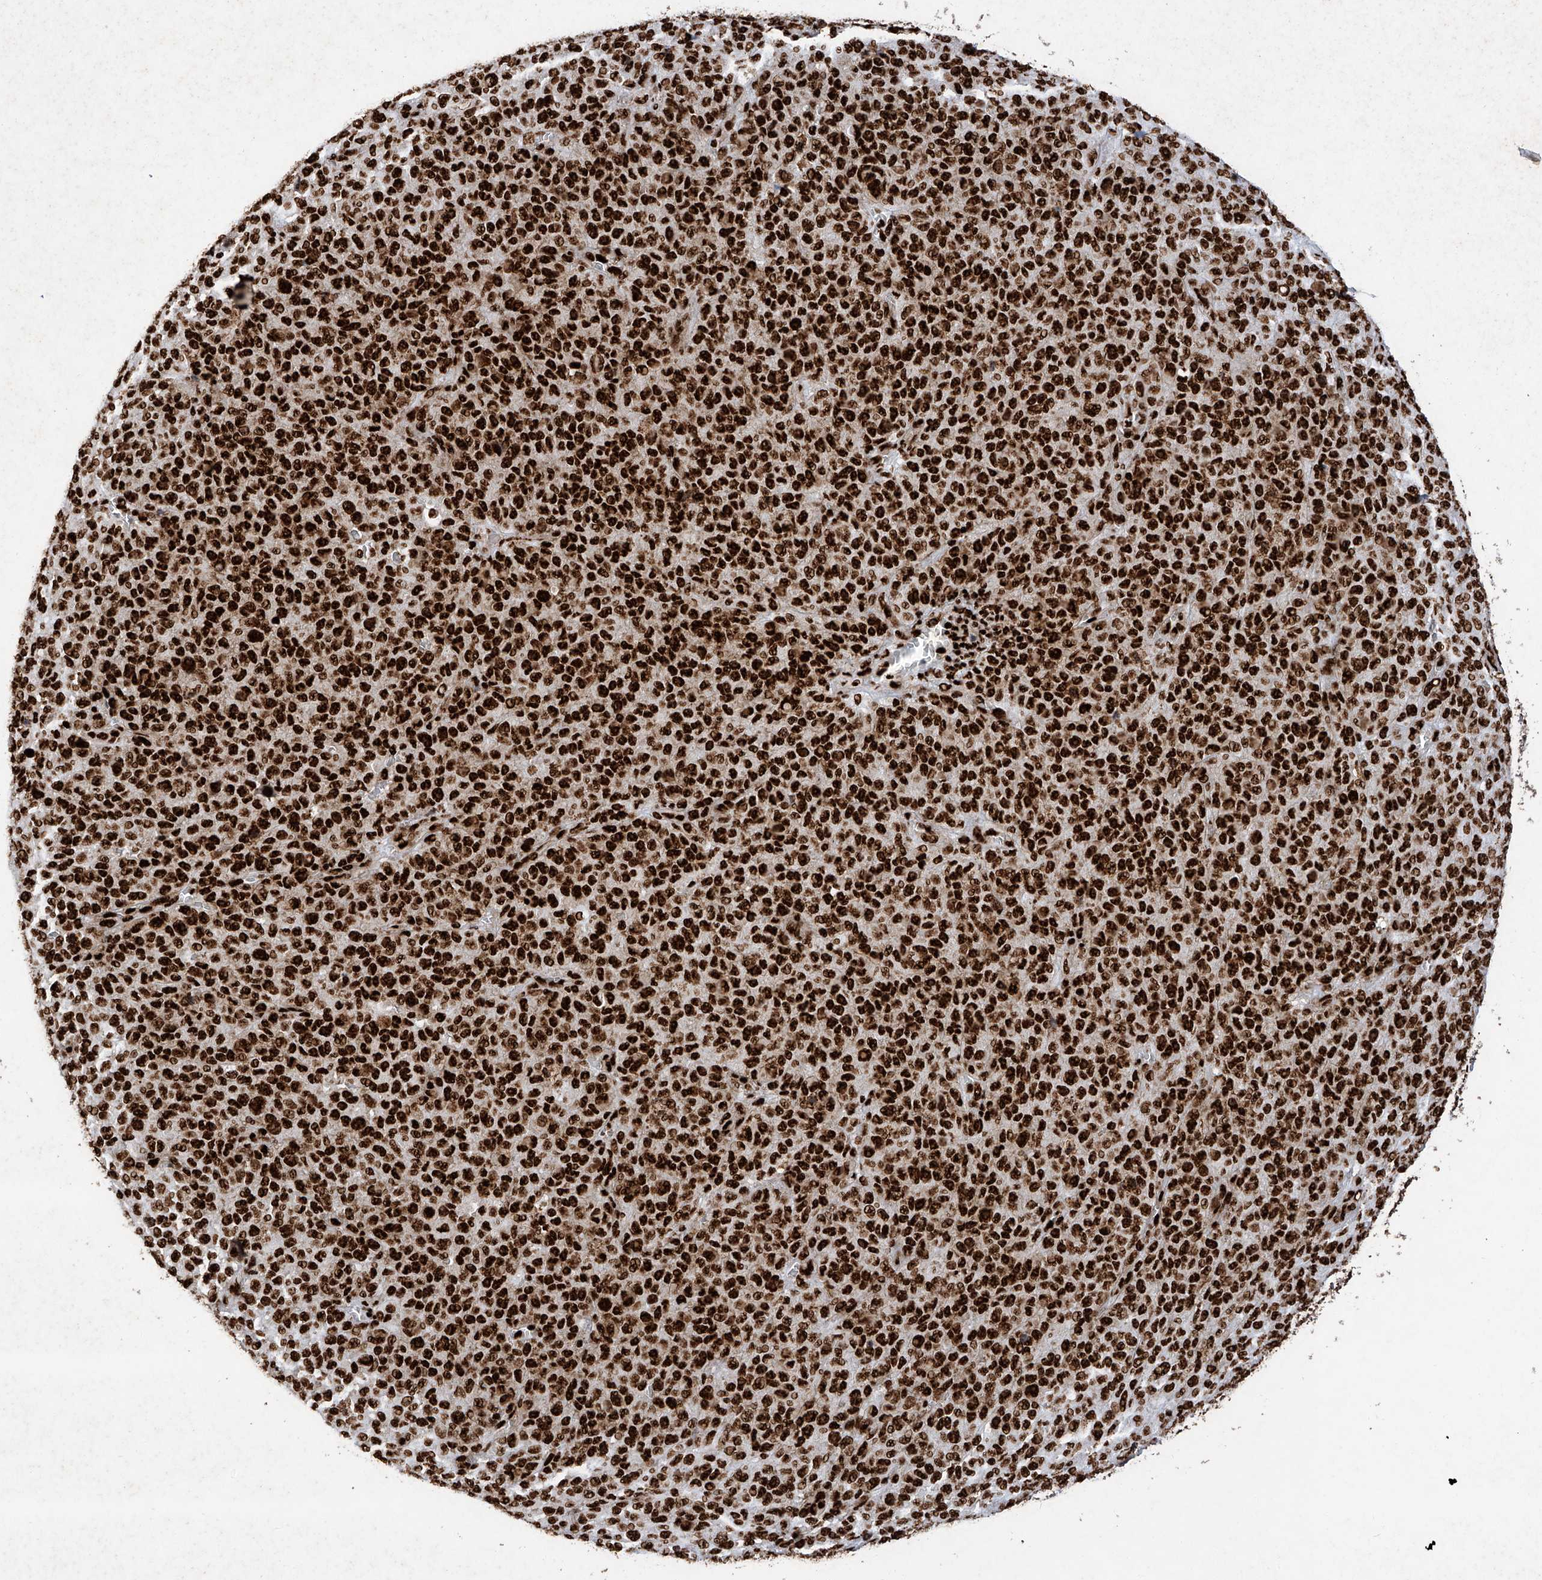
{"staining": {"intensity": "strong", "quantity": ">75%", "location": "nuclear"}, "tissue": "melanoma", "cell_type": "Tumor cells", "image_type": "cancer", "snomed": [{"axis": "morphology", "description": "Malignant melanoma, NOS"}, {"axis": "topography", "description": "Skin"}], "caption": "Immunohistochemistry (IHC) of human malignant melanoma shows high levels of strong nuclear positivity in approximately >75% of tumor cells.", "gene": "SRSF6", "patient": {"sex": "female", "age": 82}}